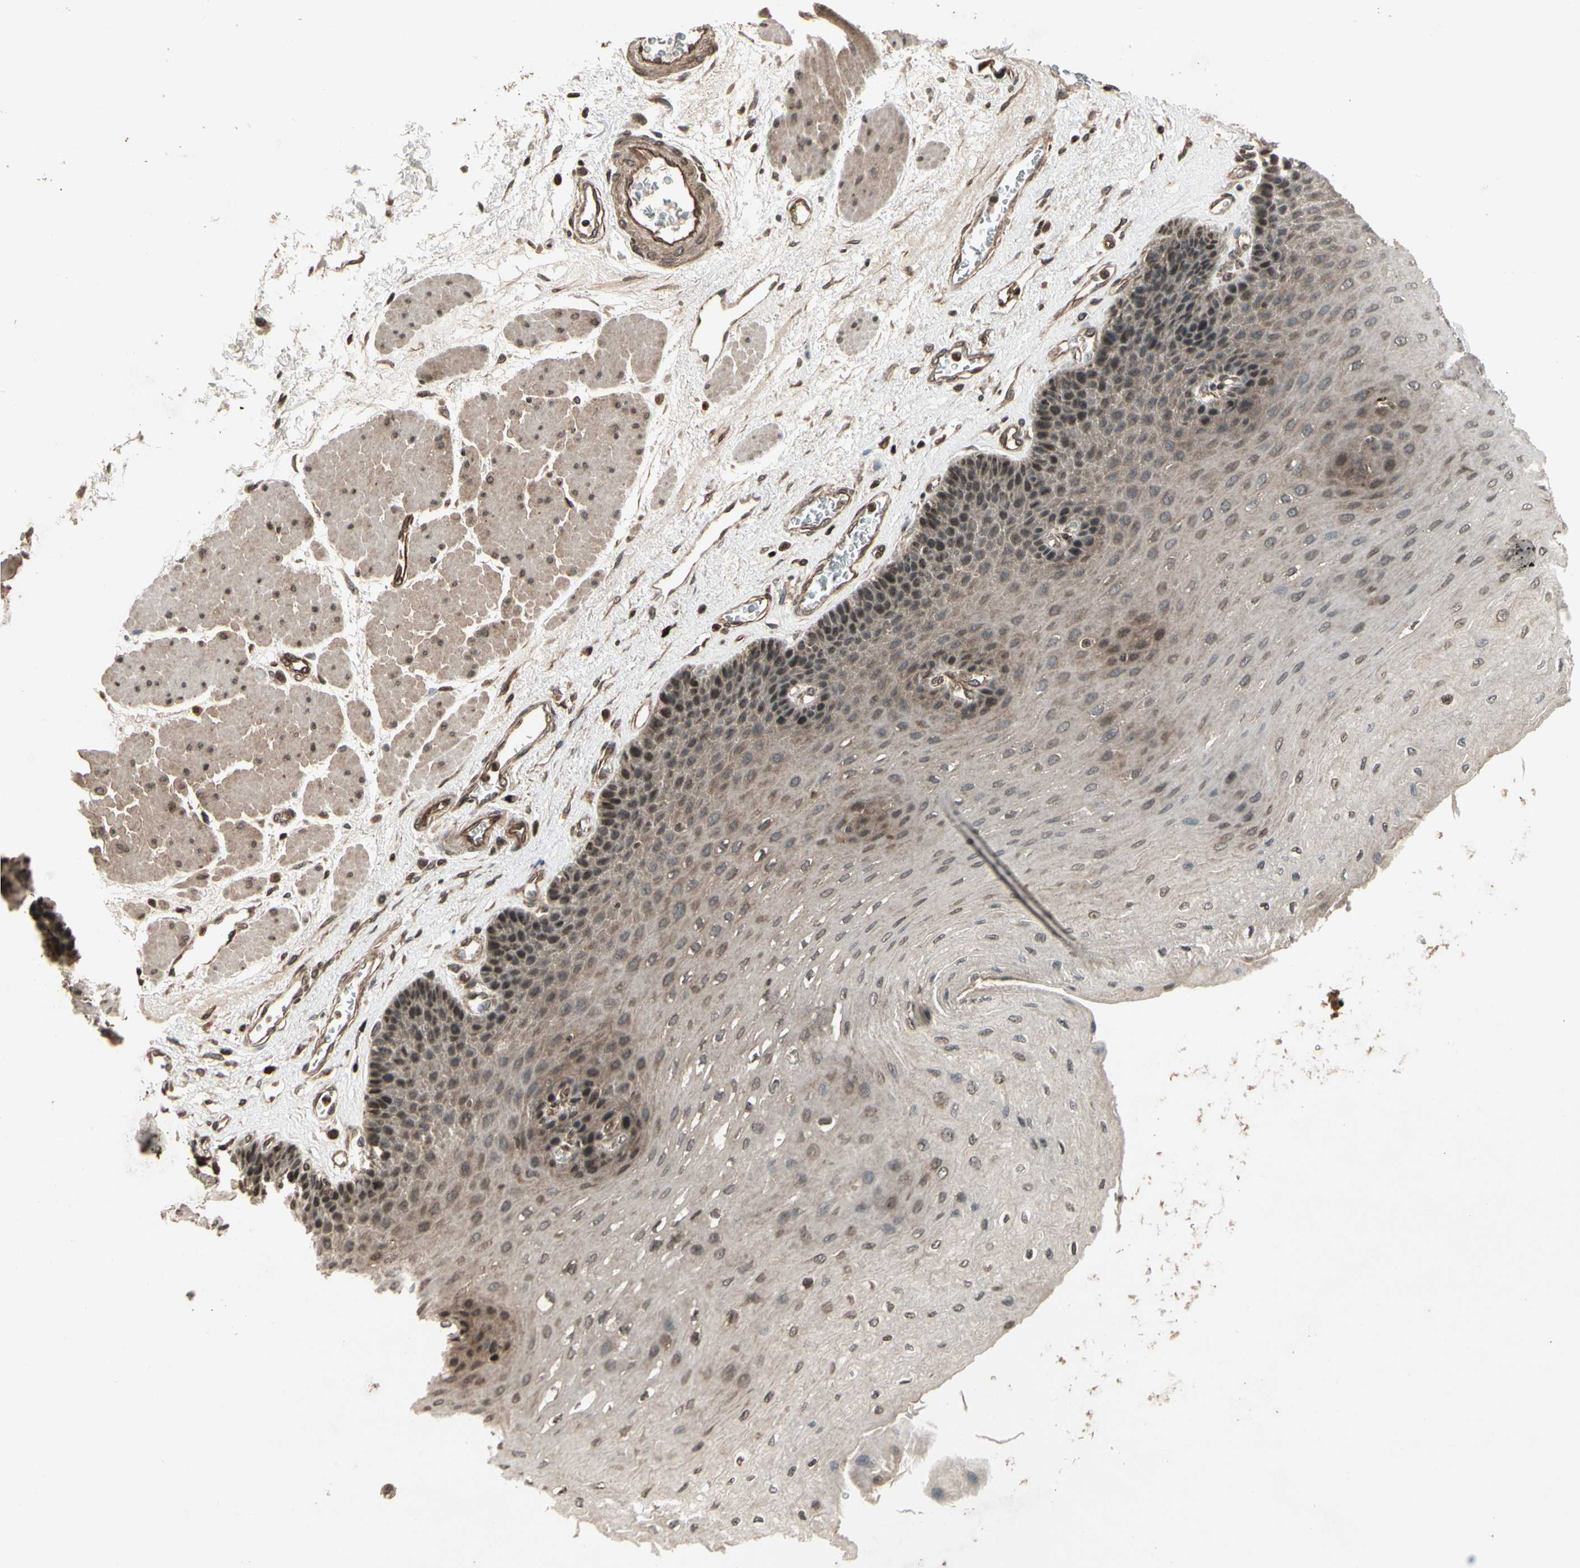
{"staining": {"intensity": "moderate", "quantity": ">75%", "location": "cytoplasmic/membranous,nuclear"}, "tissue": "esophagus", "cell_type": "Squamous epithelial cells", "image_type": "normal", "snomed": [{"axis": "morphology", "description": "Normal tissue, NOS"}, {"axis": "topography", "description": "Esophagus"}], "caption": "Esophagus stained with DAB immunohistochemistry (IHC) shows medium levels of moderate cytoplasmic/membranous,nuclear expression in approximately >75% of squamous epithelial cells.", "gene": "GLRX", "patient": {"sex": "female", "age": 72}}